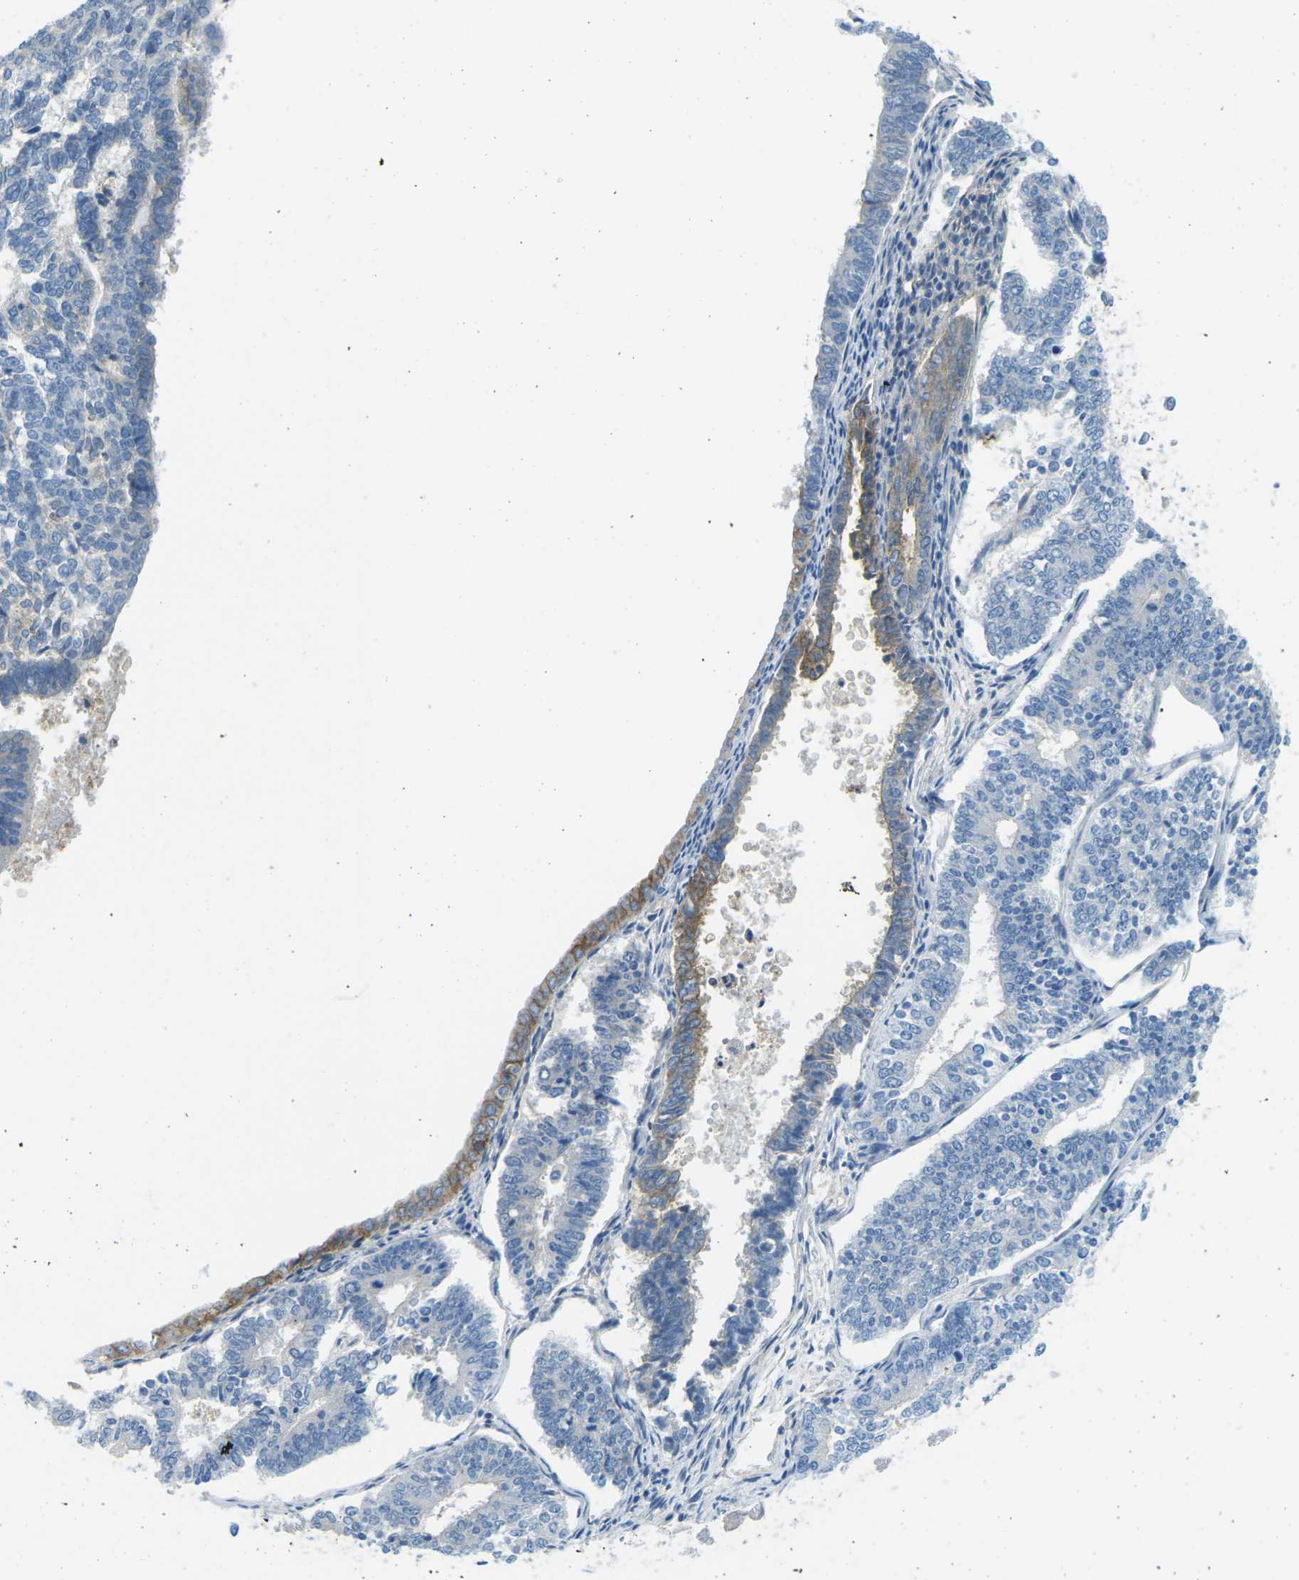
{"staining": {"intensity": "negative", "quantity": "none", "location": "none"}, "tissue": "endometrial cancer", "cell_type": "Tumor cells", "image_type": "cancer", "snomed": [{"axis": "morphology", "description": "Adenocarcinoma, NOS"}, {"axis": "topography", "description": "Endometrium"}], "caption": "IHC micrograph of endometrial adenocarcinoma stained for a protein (brown), which displays no staining in tumor cells.", "gene": "CD47", "patient": {"sex": "female", "age": 70}}